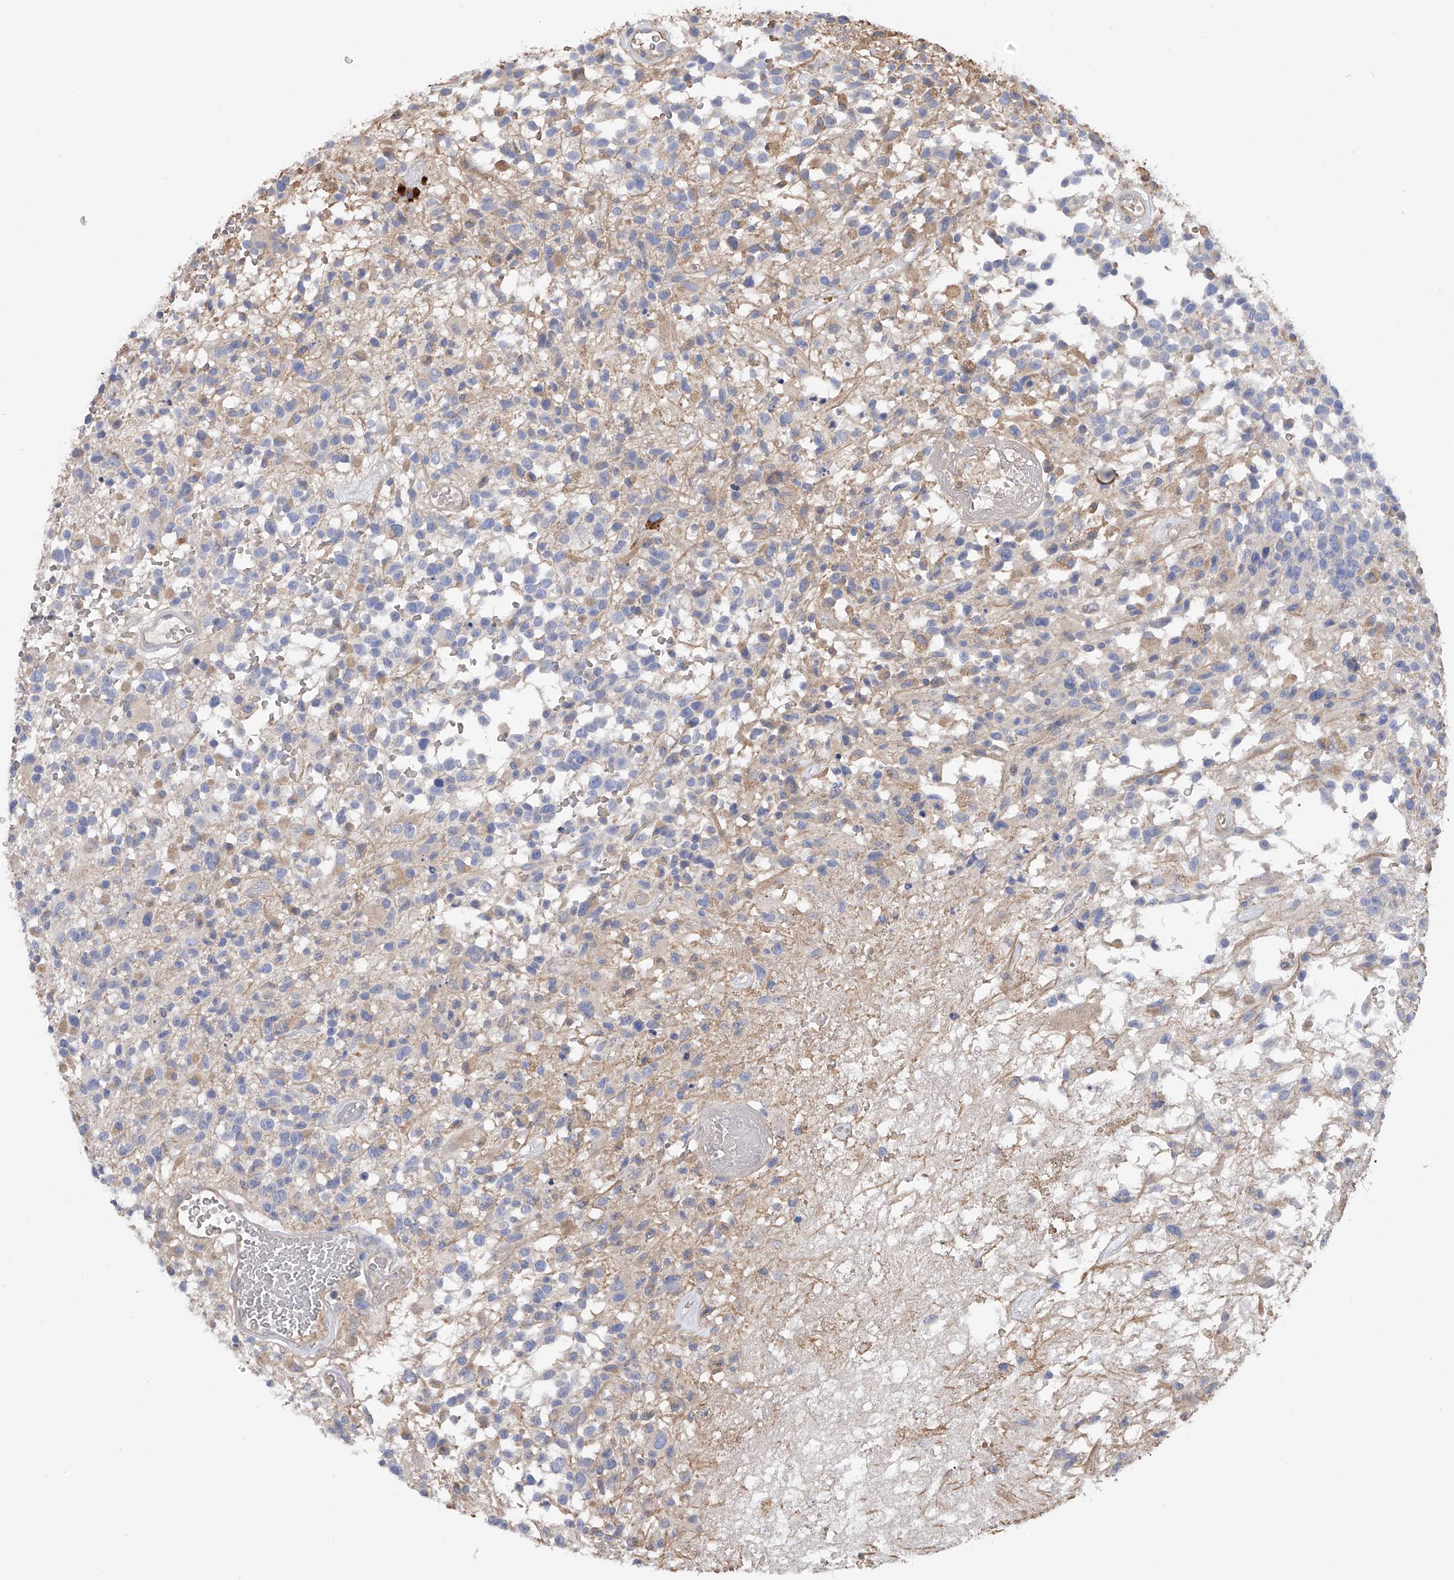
{"staining": {"intensity": "weak", "quantity": "<25%", "location": "cytoplasmic/membranous"}, "tissue": "glioma", "cell_type": "Tumor cells", "image_type": "cancer", "snomed": [{"axis": "morphology", "description": "Glioma, malignant, High grade"}, {"axis": "morphology", "description": "Glioblastoma, NOS"}, {"axis": "topography", "description": "Brain"}], "caption": "Immunohistochemical staining of human glioma exhibits no significant expression in tumor cells.", "gene": "RWDD2A", "patient": {"sex": "male", "age": 60}}